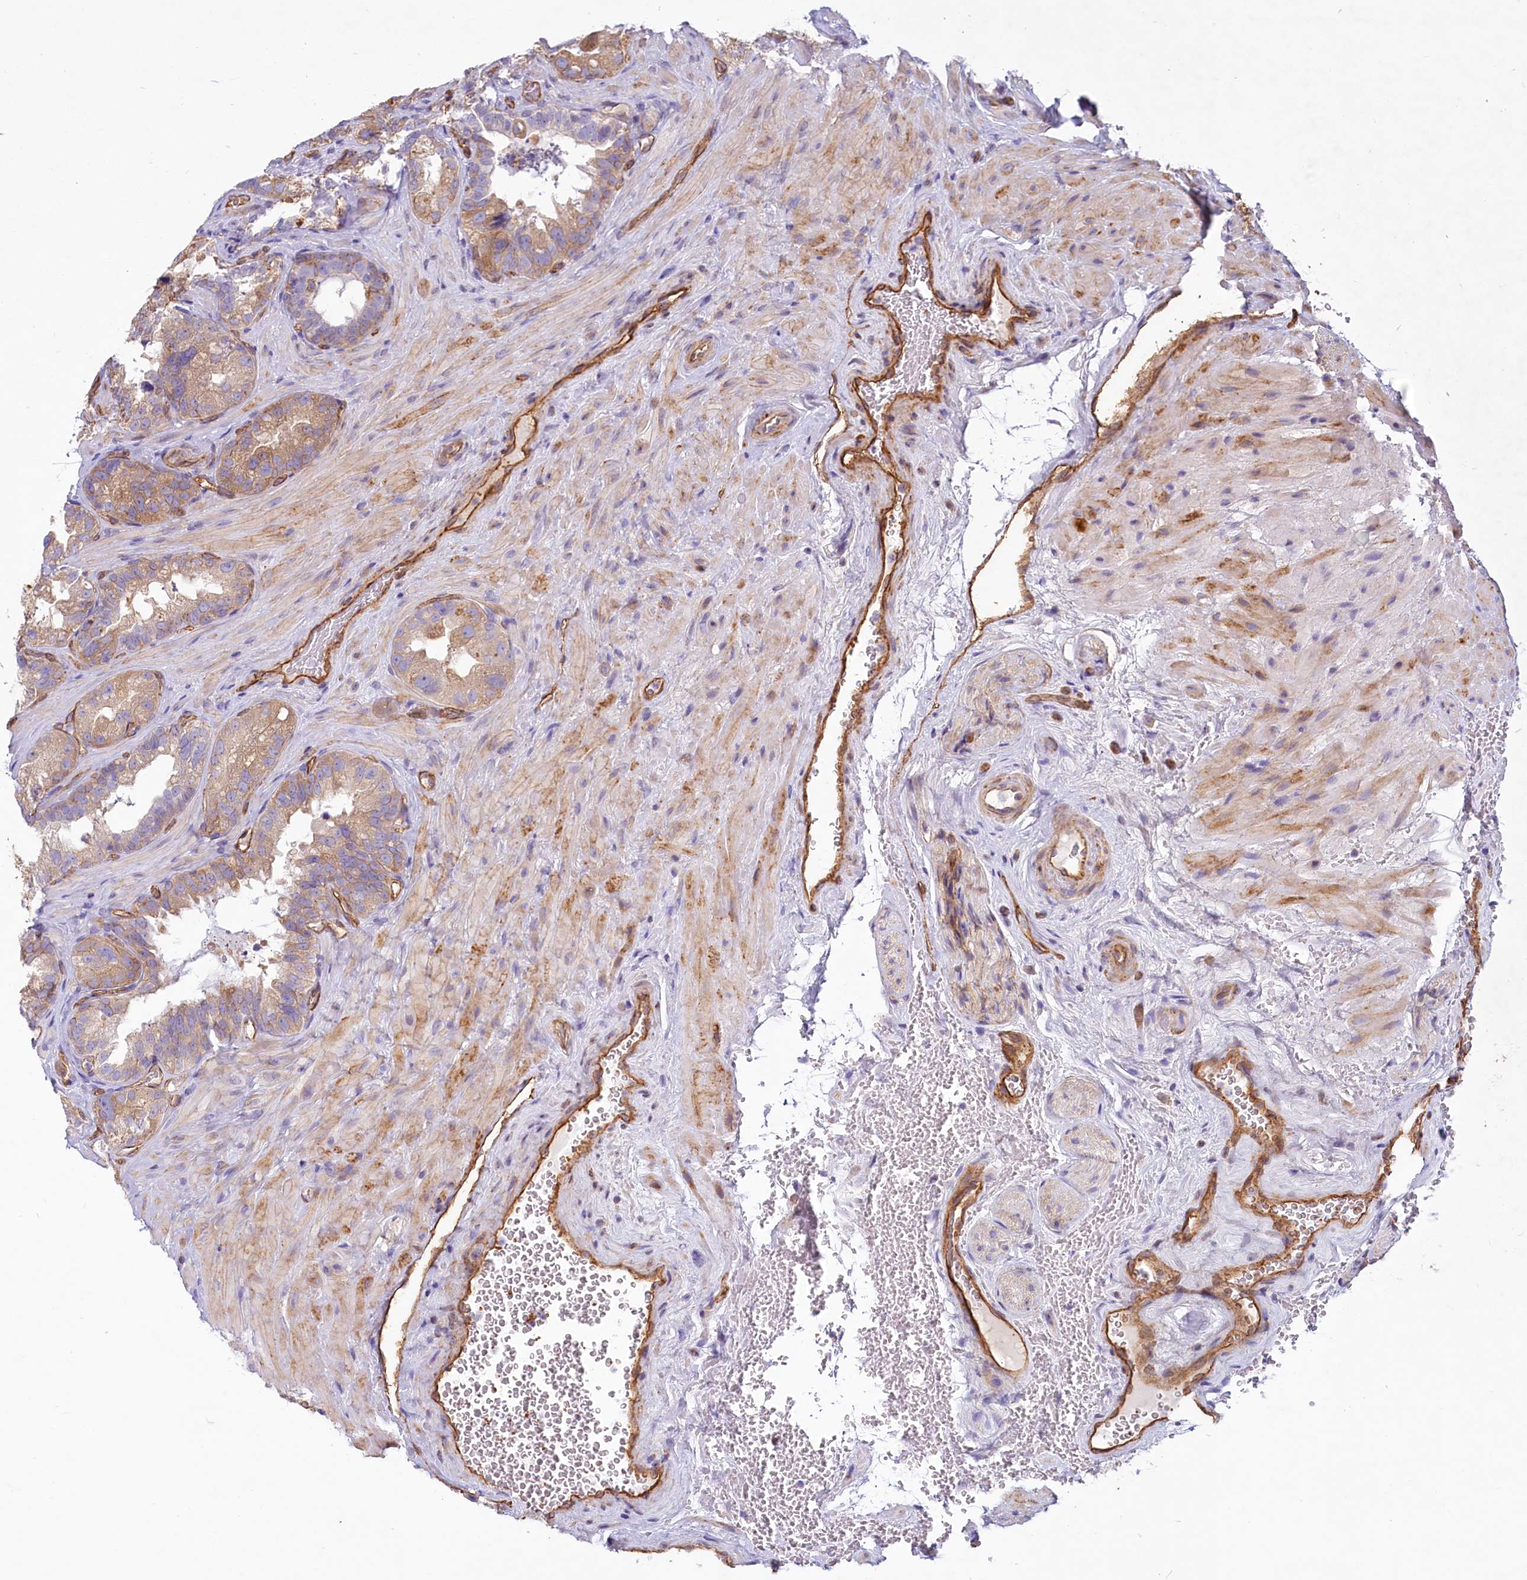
{"staining": {"intensity": "moderate", "quantity": "25%-75%", "location": "cytoplasmic/membranous"}, "tissue": "seminal vesicle", "cell_type": "Glandular cells", "image_type": "normal", "snomed": [{"axis": "morphology", "description": "Normal tissue, NOS"}, {"axis": "topography", "description": "Seminal veicle"}, {"axis": "topography", "description": "Peripheral nerve tissue"}], "caption": "Immunohistochemistry (IHC) (DAB (3,3'-diaminobenzidine)) staining of unremarkable human seminal vesicle demonstrates moderate cytoplasmic/membranous protein positivity in approximately 25%-75% of glandular cells. (brown staining indicates protein expression, while blue staining denotes nuclei).", "gene": "LMOD3", "patient": {"sex": "male", "age": 67}}